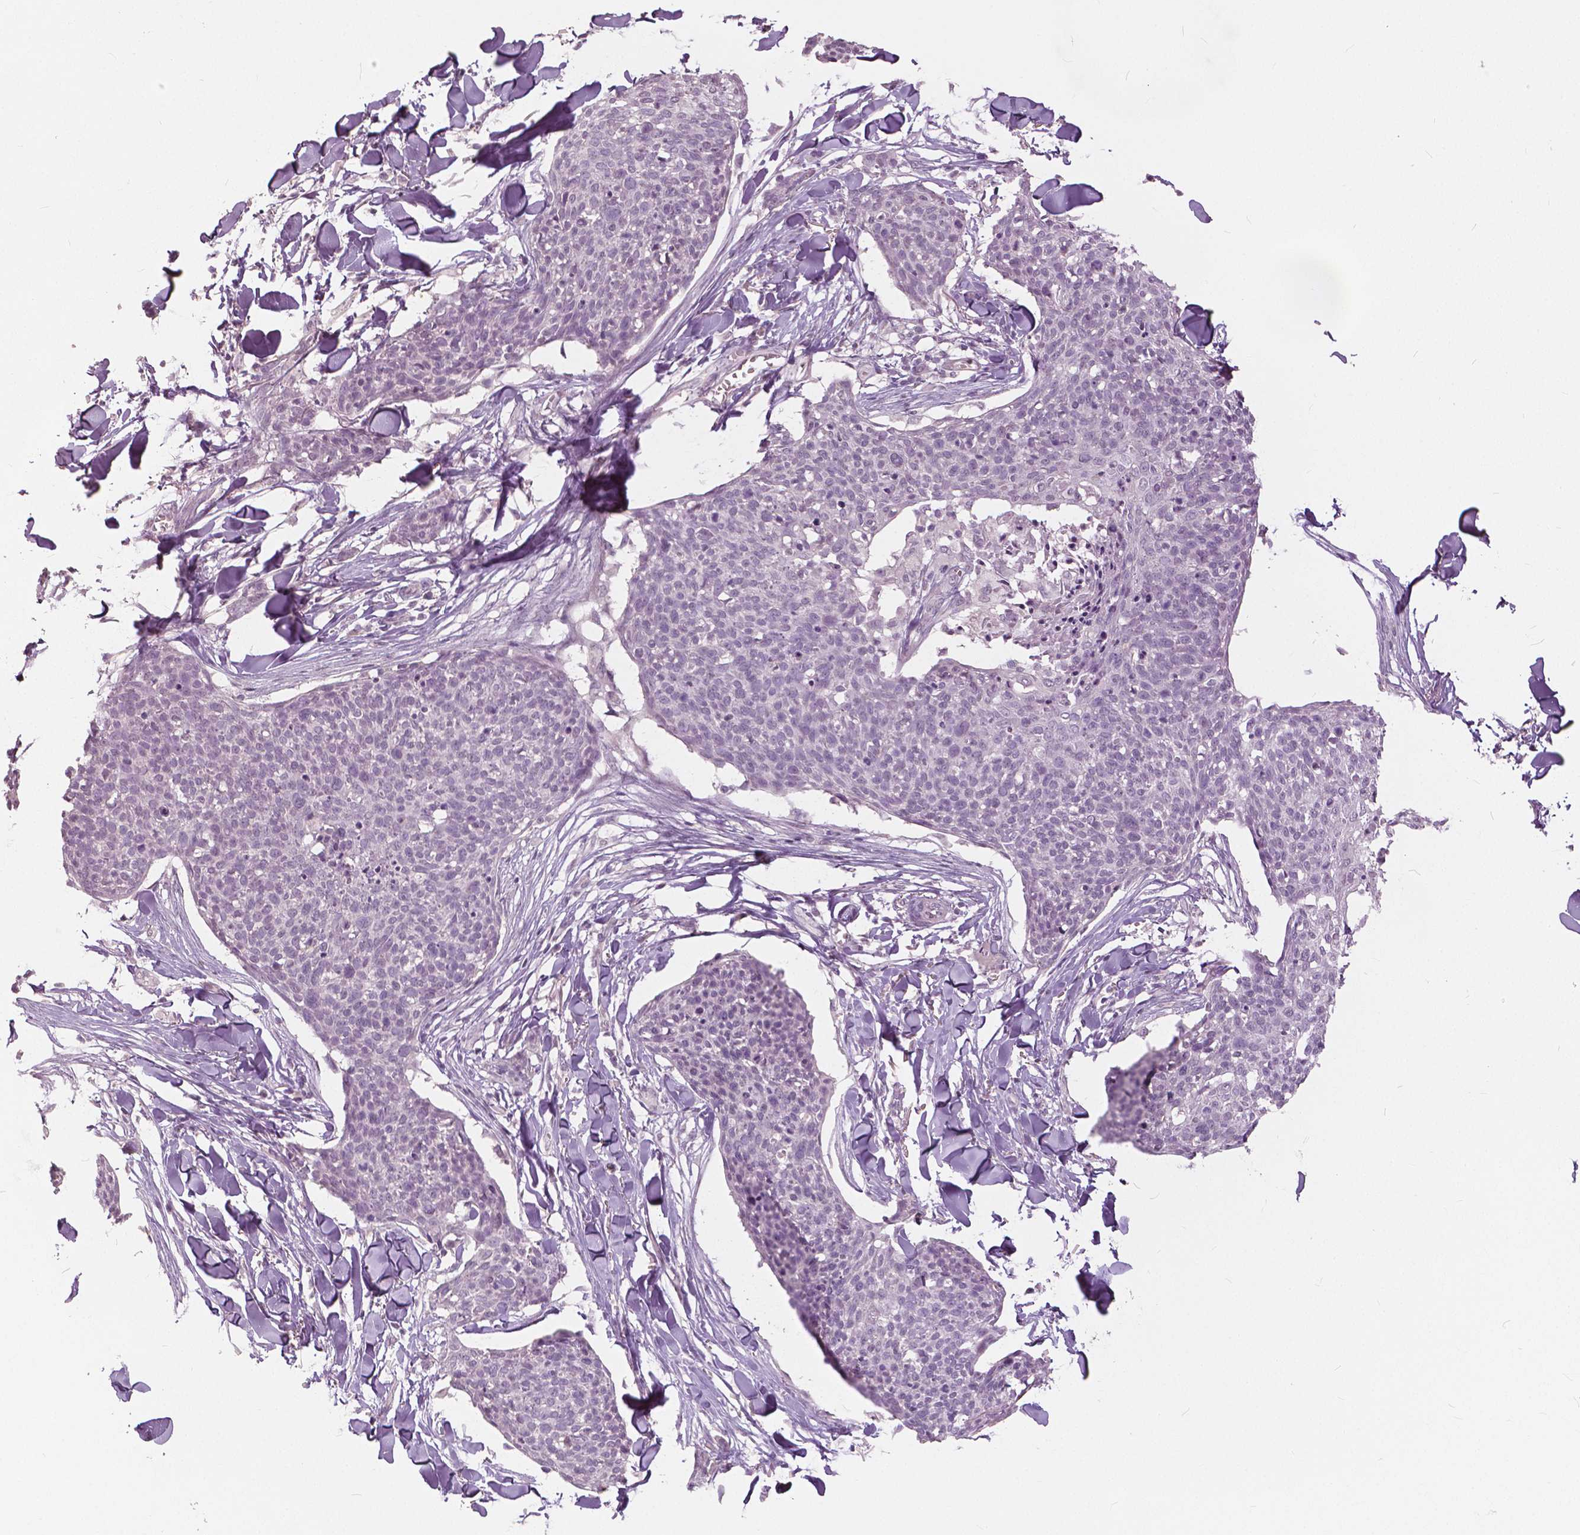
{"staining": {"intensity": "negative", "quantity": "none", "location": "none"}, "tissue": "skin cancer", "cell_type": "Tumor cells", "image_type": "cancer", "snomed": [{"axis": "morphology", "description": "Squamous cell carcinoma, NOS"}, {"axis": "topography", "description": "Skin"}, {"axis": "topography", "description": "Vulva"}], "caption": "A micrograph of skin squamous cell carcinoma stained for a protein reveals no brown staining in tumor cells.", "gene": "NANOG", "patient": {"sex": "female", "age": 75}}